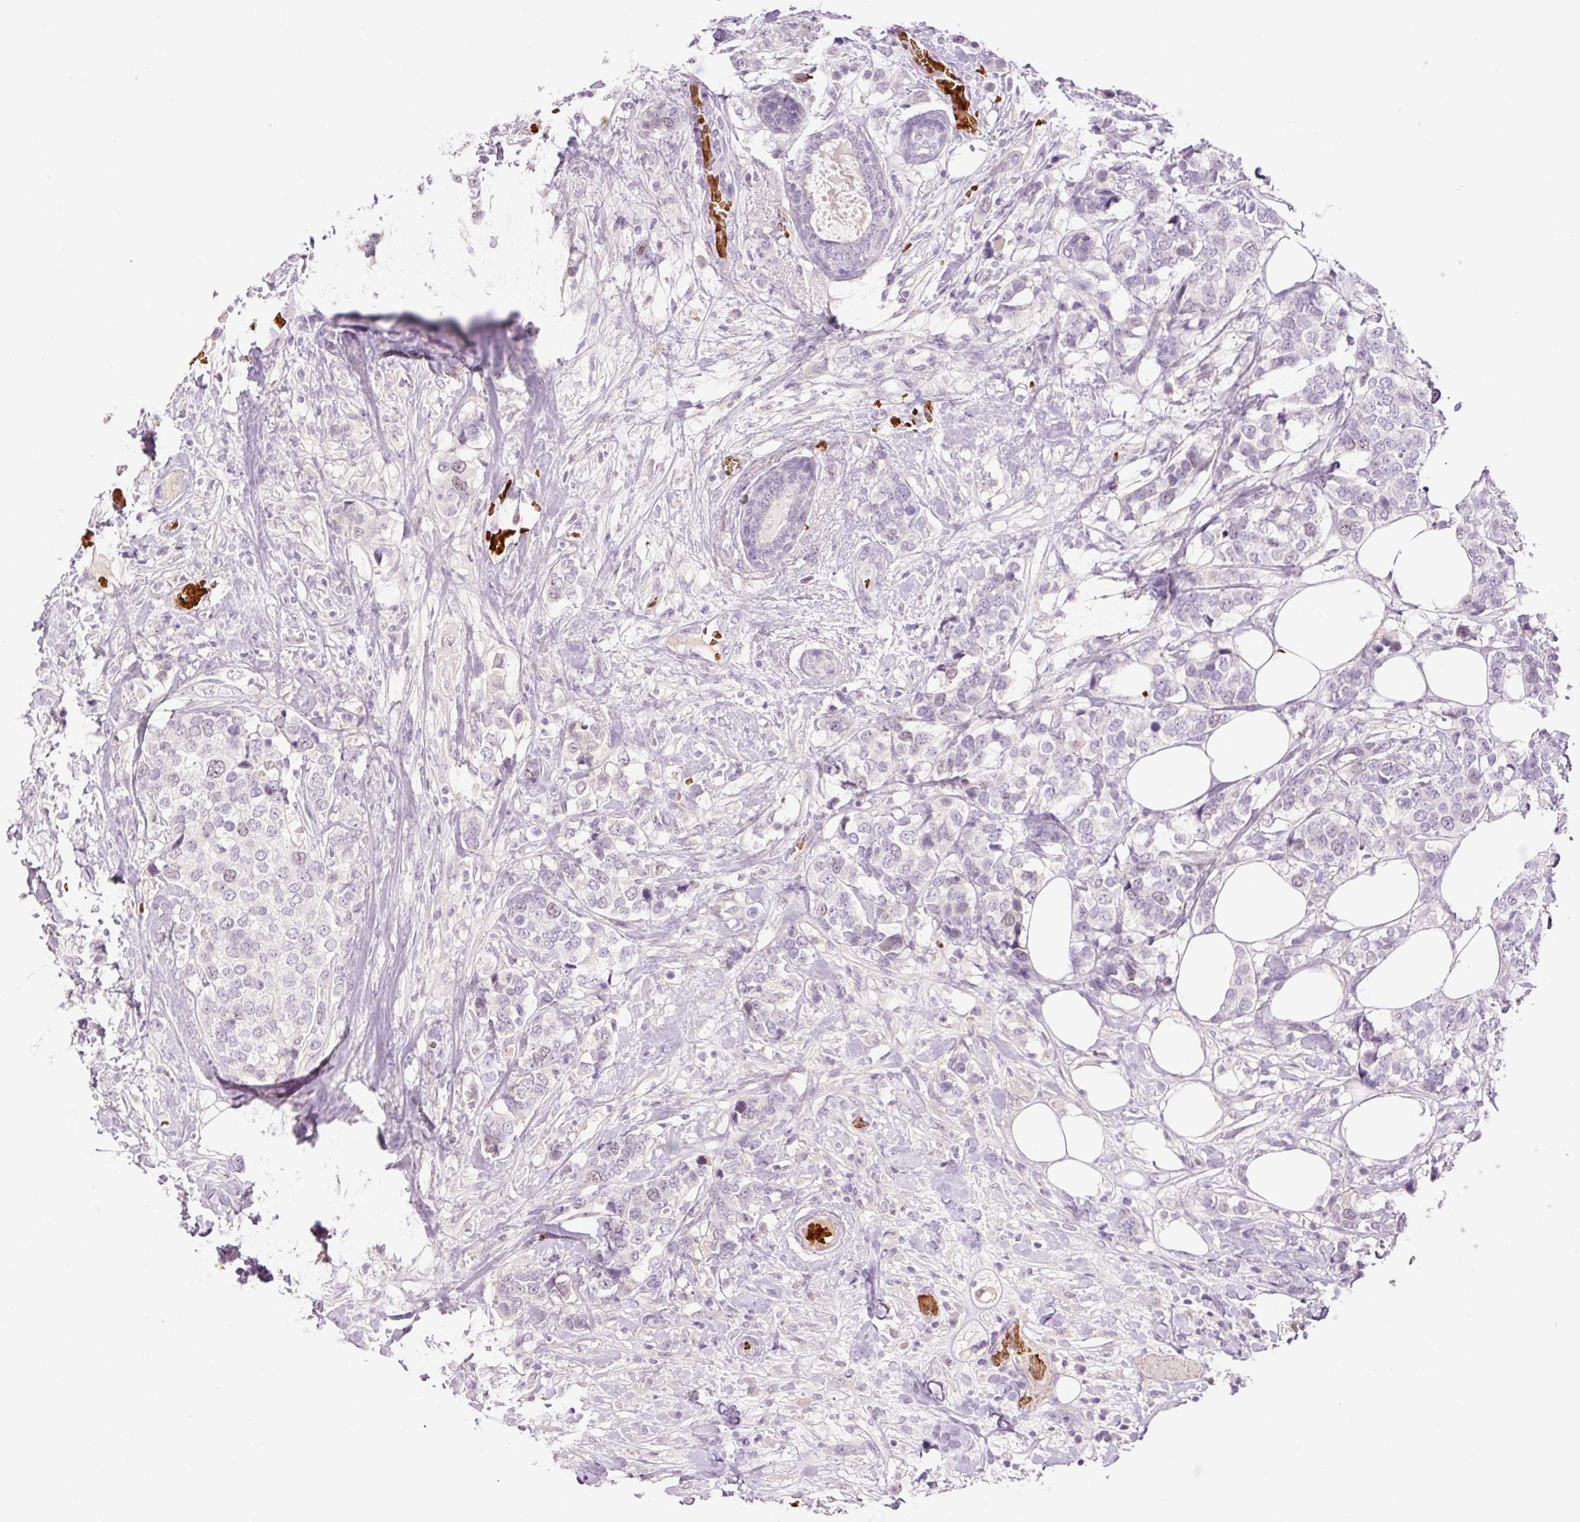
{"staining": {"intensity": "negative", "quantity": "none", "location": "none"}, "tissue": "breast cancer", "cell_type": "Tumor cells", "image_type": "cancer", "snomed": [{"axis": "morphology", "description": "Lobular carcinoma"}, {"axis": "topography", "description": "Breast"}], "caption": "There is no significant positivity in tumor cells of breast lobular carcinoma.", "gene": "LY6G6D", "patient": {"sex": "female", "age": 59}}